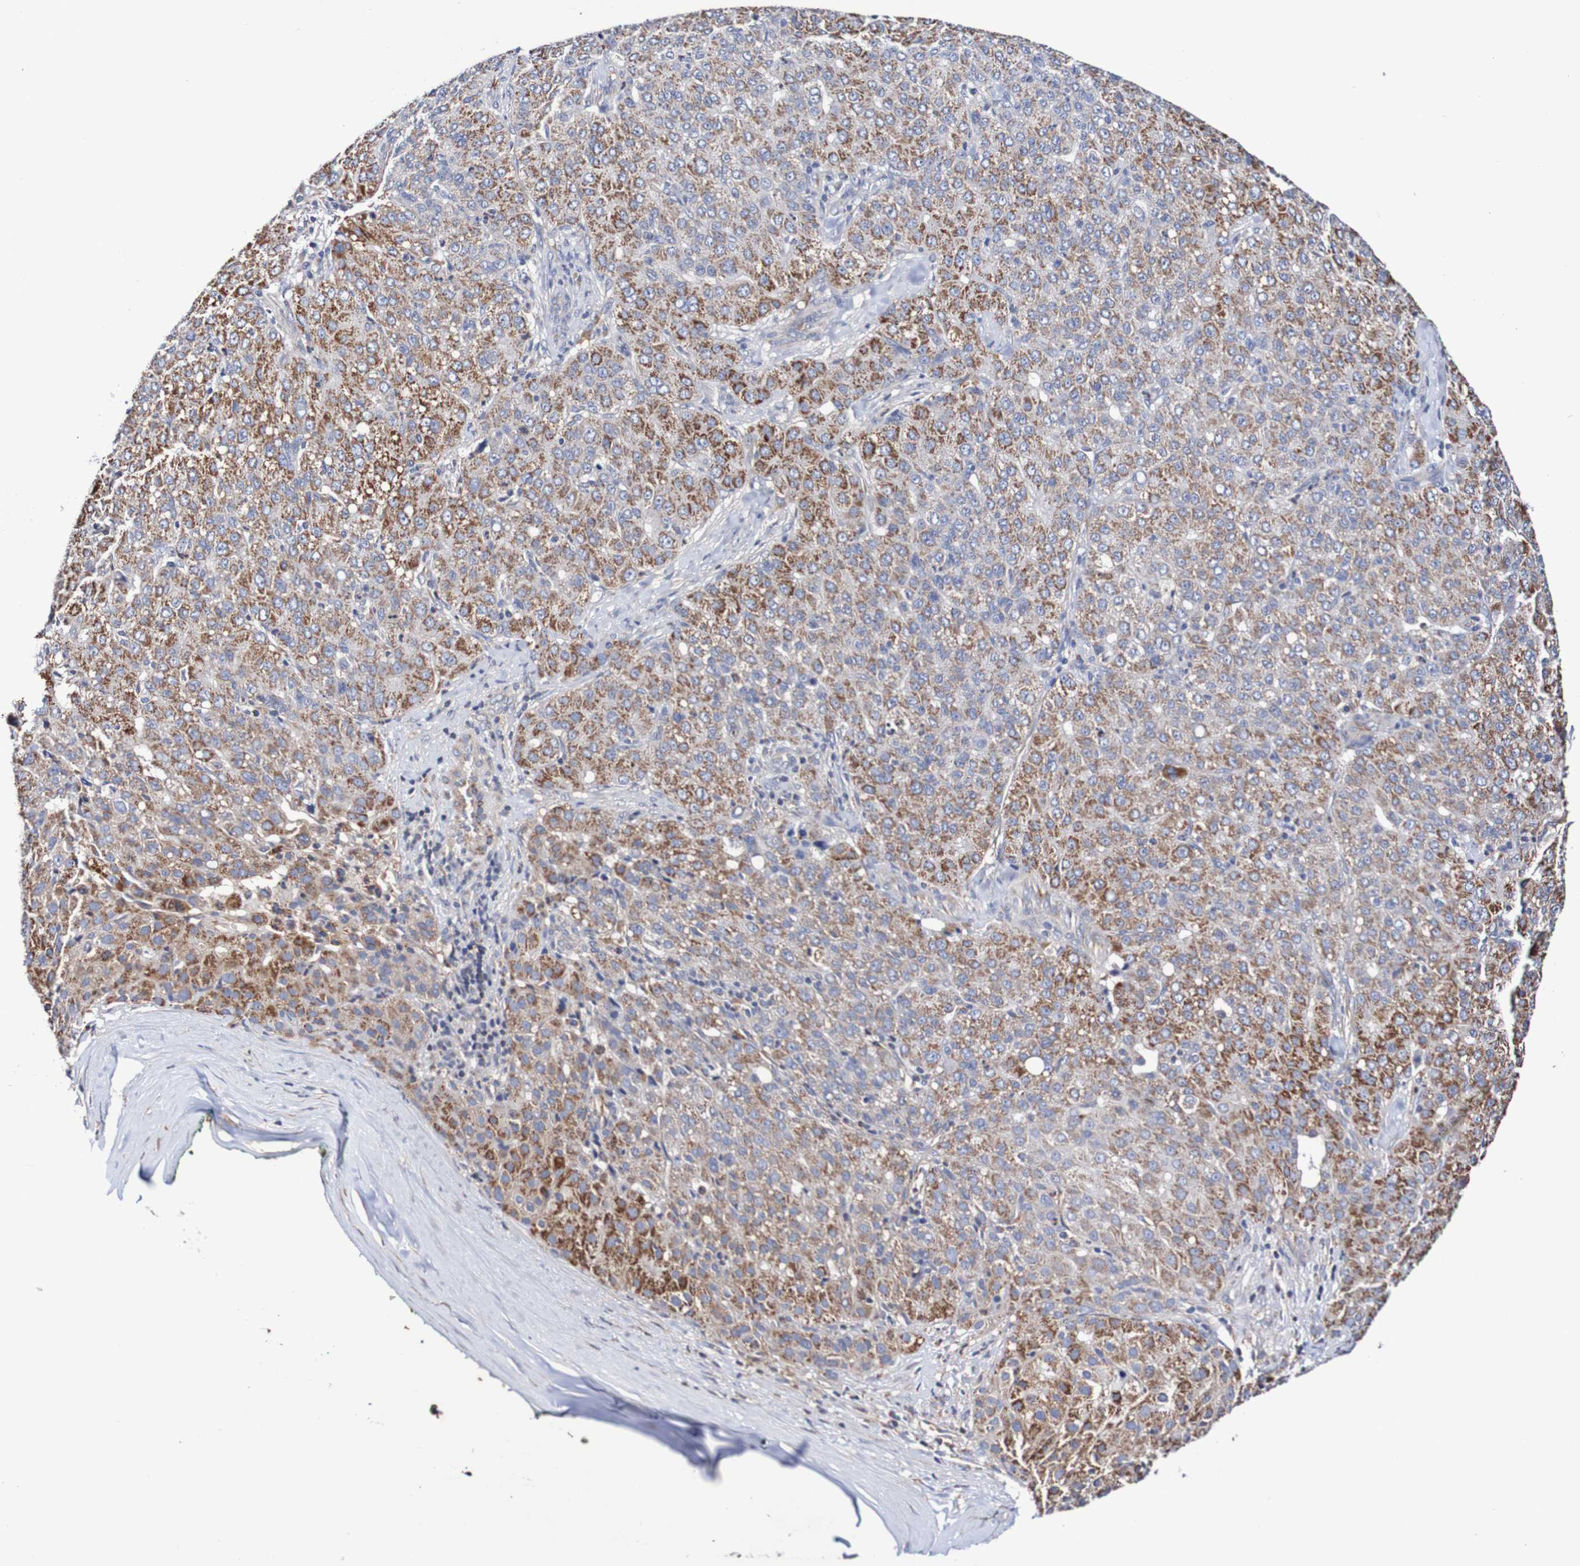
{"staining": {"intensity": "moderate", "quantity": "25%-75%", "location": "cytoplasmic/membranous"}, "tissue": "liver cancer", "cell_type": "Tumor cells", "image_type": "cancer", "snomed": [{"axis": "morphology", "description": "Carcinoma, Hepatocellular, NOS"}, {"axis": "topography", "description": "Liver"}], "caption": "A brown stain highlights moderate cytoplasmic/membranous expression of a protein in human liver hepatocellular carcinoma tumor cells. Using DAB (brown) and hematoxylin (blue) stains, captured at high magnification using brightfield microscopy.", "gene": "WNT4", "patient": {"sex": "male", "age": 65}}